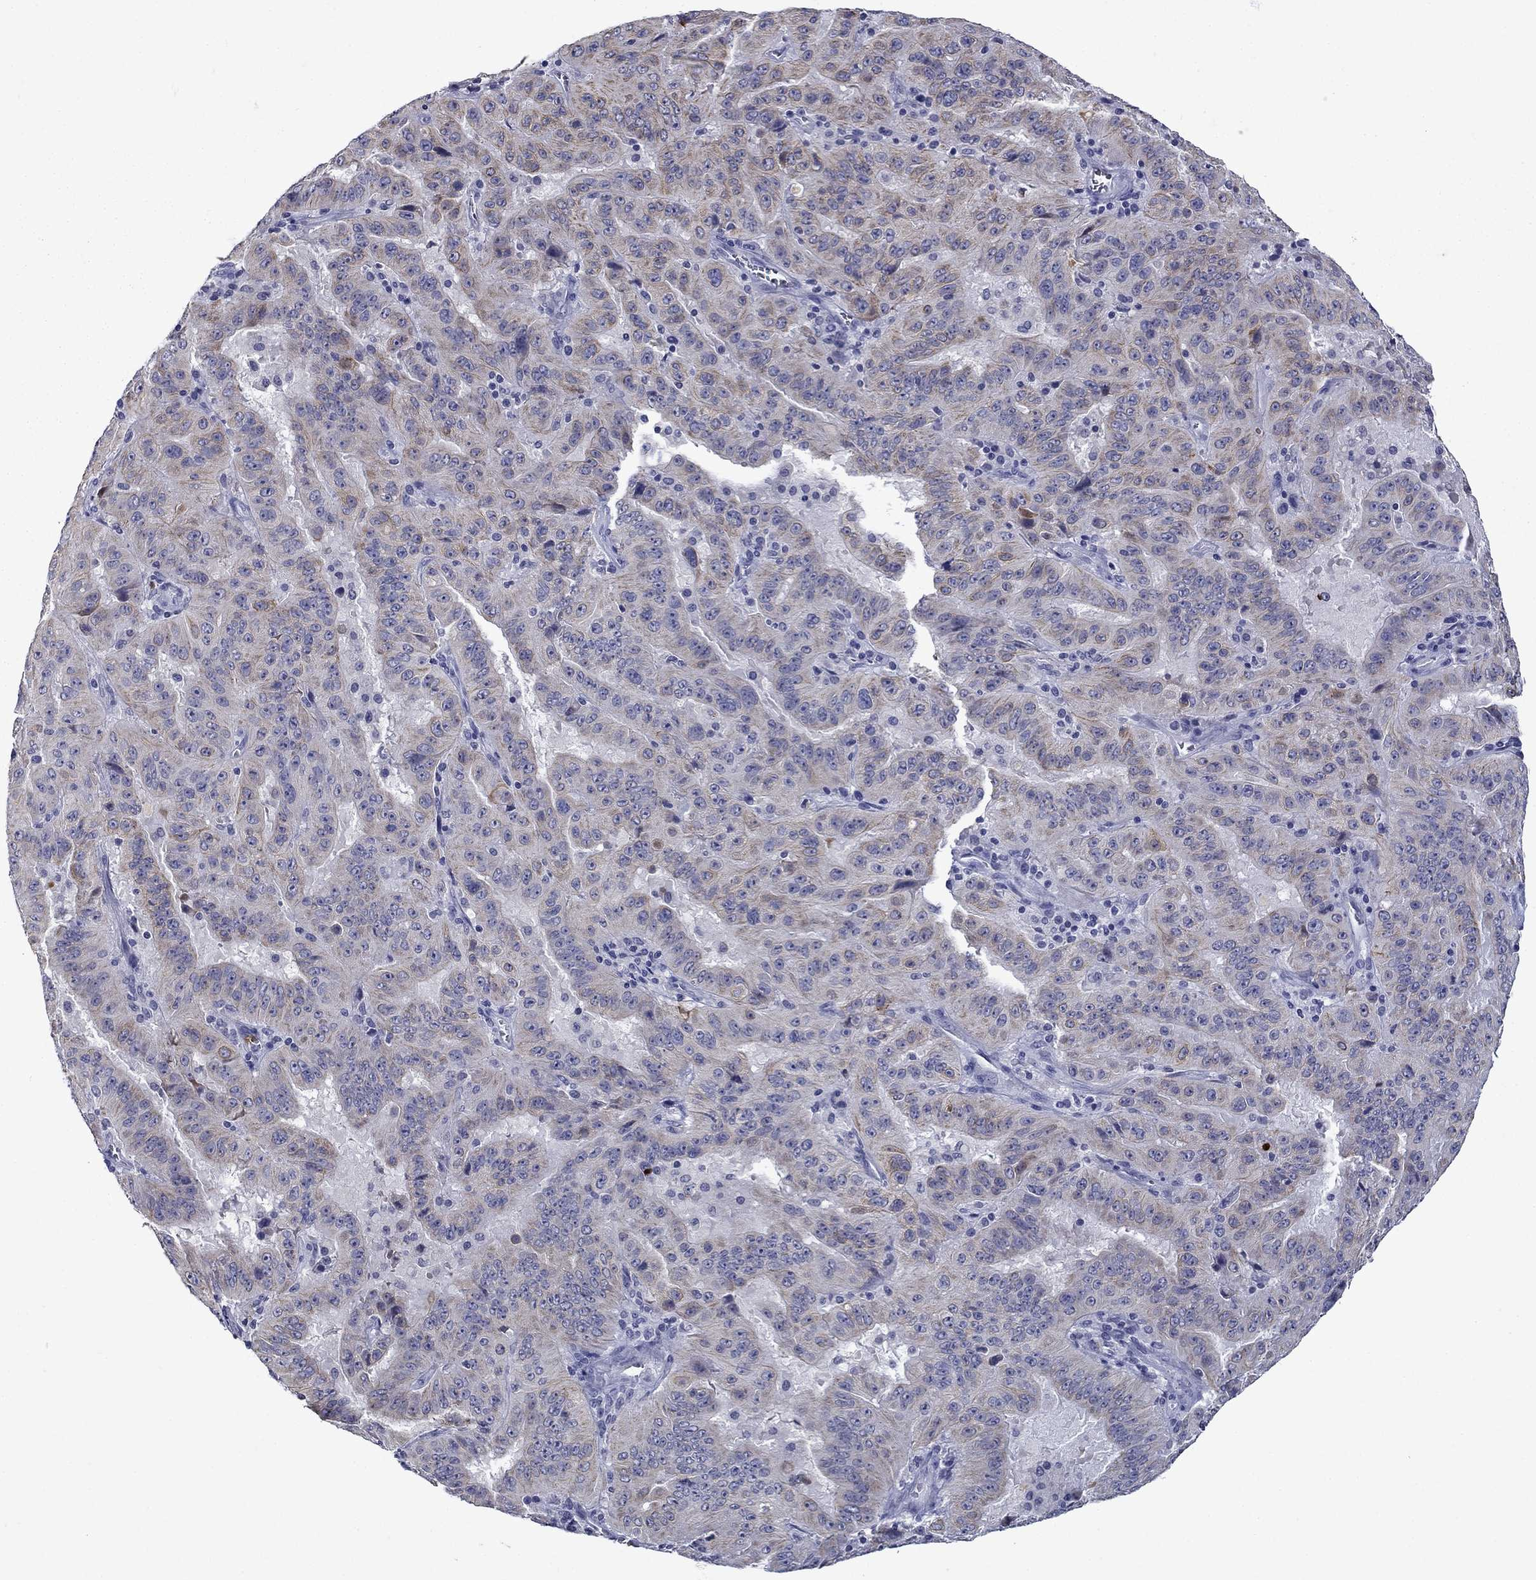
{"staining": {"intensity": "weak", "quantity": "25%-75%", "location": "cytoplasmic/membranous"}, "tissue": "pancreatic cancer", "cell_type": "Tumor cells", "image_type": "cancer", "snomed": [{"axis": "morphology", "description": "Adenocarcinoma, NOS"}, {"axis": "topography", "description": "Pancreas"}], "caption": "Pancreatic cancer (adenocarcinoma) stained with DAB (3,3'-diaminobenzidine) IHC shows low levels of weak cytoplasmic/membranous positivity in about 25%-75% of tumor cells.", "gene": "IRF5", "patient": {"sex": "male", "age": 63}}